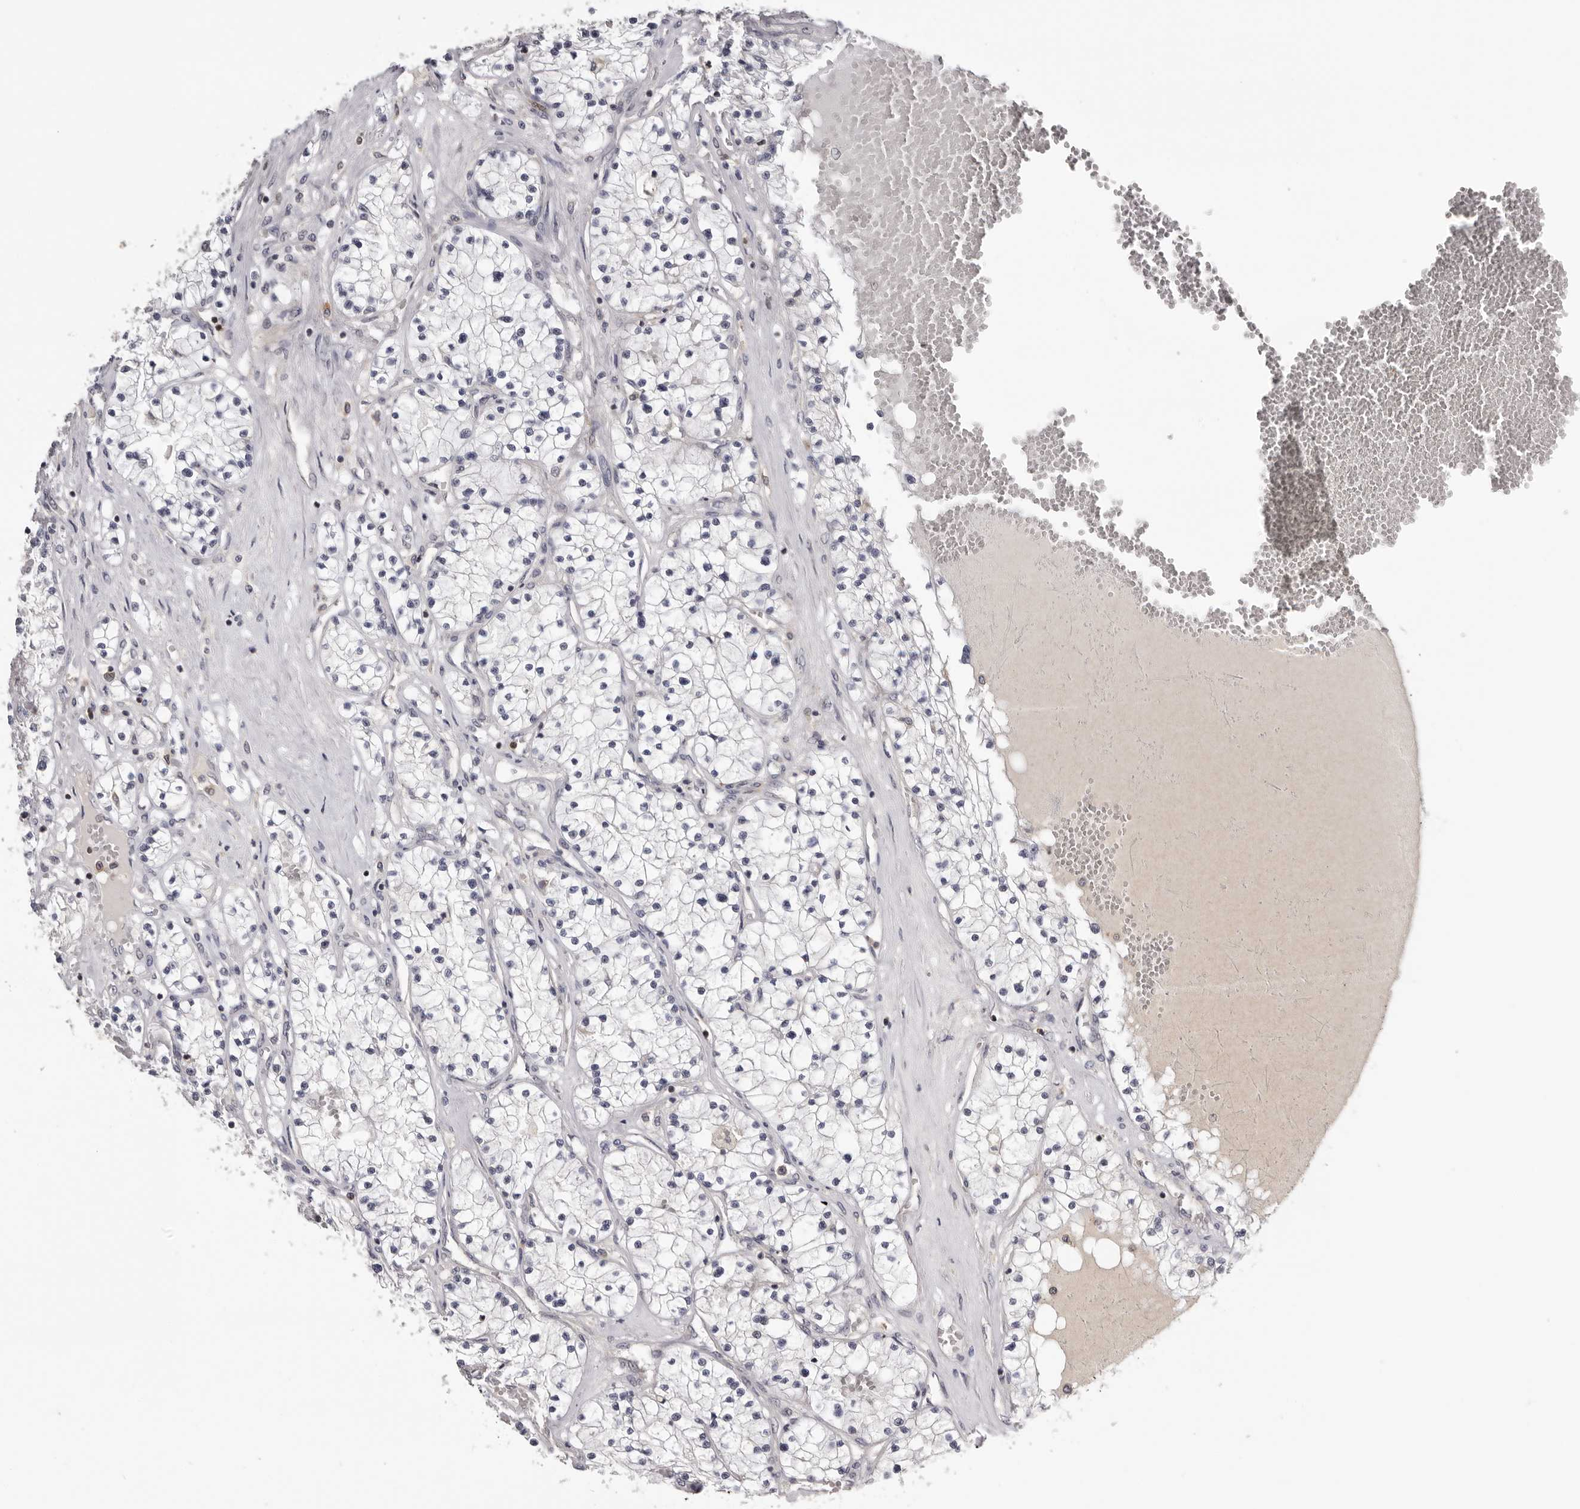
{"staining": {"intensity": "negative", "quantity": "none", "location": "none"}, "tissue": "renal cancer", "cell_type": "Tumor cells", "image_type": "cancer", "snomed": [{"axis": "morphology", "description": "Normal tissue, NOS"}, {"axis": "morphology", "description": "Adenocarcinoma, NOS"}, {"axis": "topography", "description": "Kidney"}], "caption": "The IHC histopathology image has no significant positivity in tumor cells of renal cancer tissue.", "gene": "KIF2B", "patient": {"sex": "male", "age": 68}}